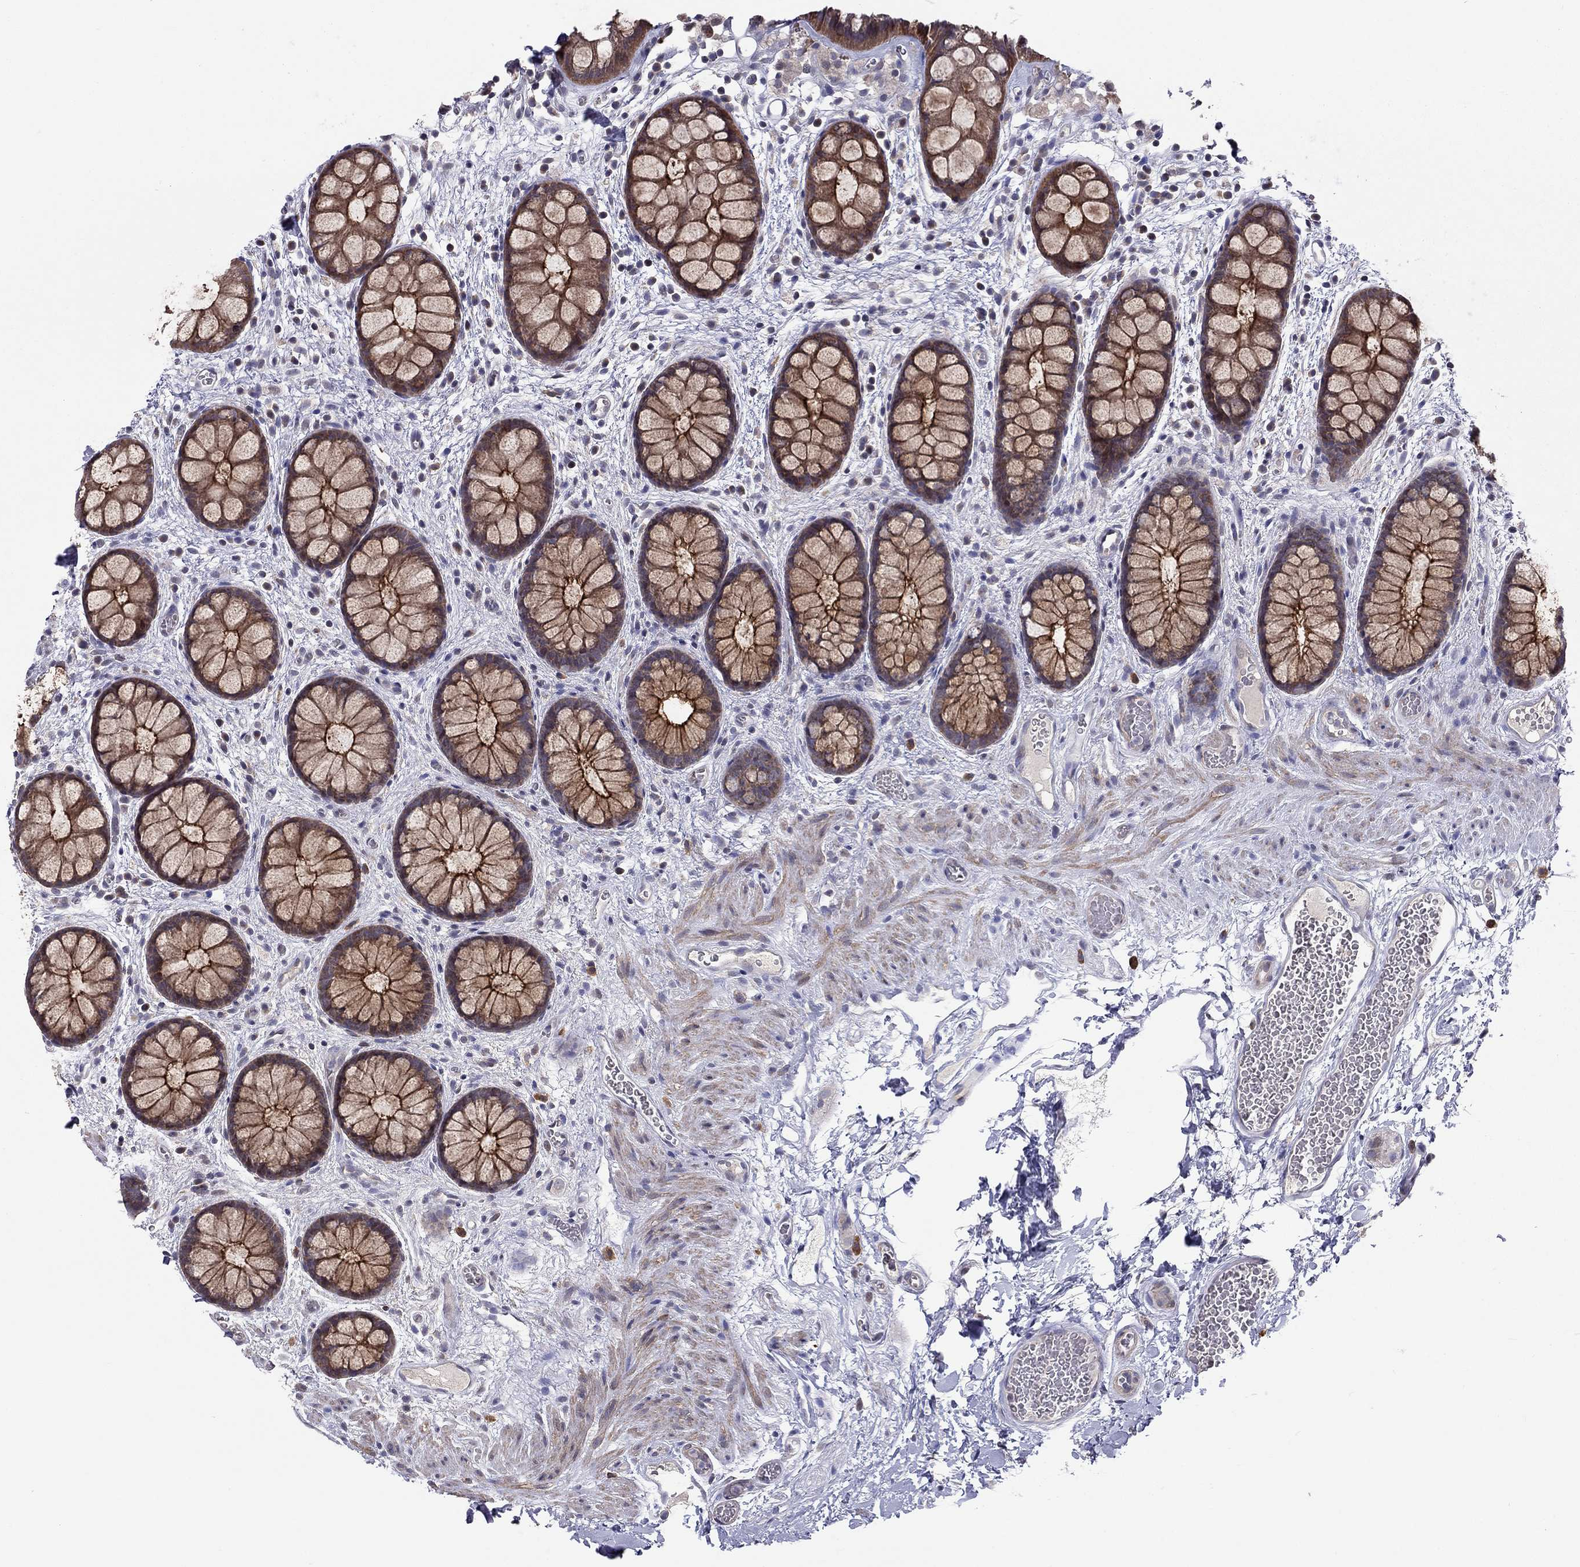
{"staining": {"intensity": "strong", "quantity": ">75%", "location": "cytoplasmic/membranous"}, "tissue": "rectum", "cell_type": "Glandular cells", "image_type": "normal", "snomed": [{"axis": "morphology", "description": "Normal tissue, NOS"}, {"axis": "topography", "description": "Rectum"}], "caption": "The immunohistochemical stain shows strong cytoplasmic/membranous positivity in glandular cells of normal rectum. (brown staining indicates protein expression, while blue staining denotes nuclei).", "gene": "SYTL2", "patient": {"sex": "female", "age": 62}}